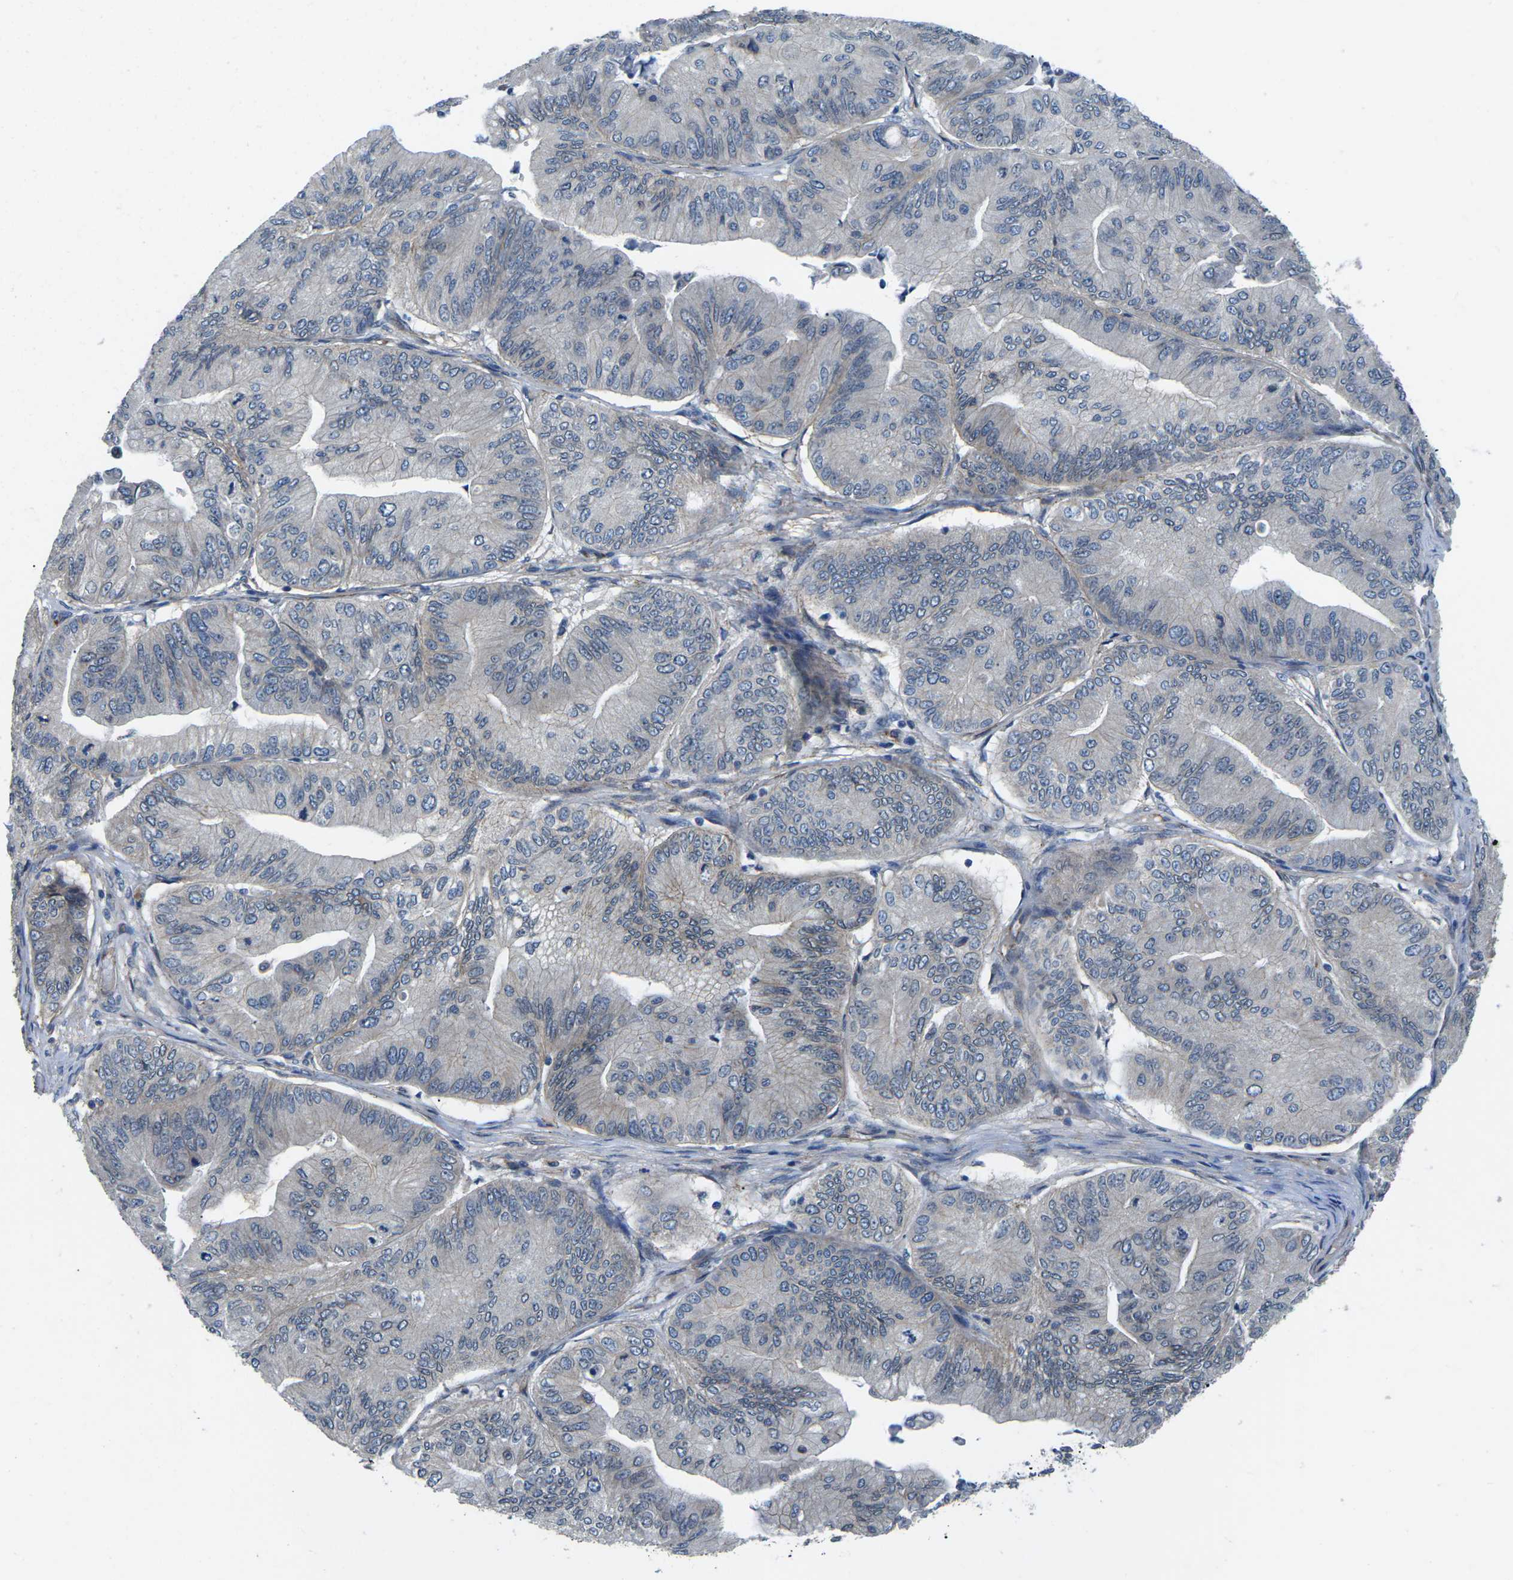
{"staining": {"intensity": "negative", "quantity": "none", "location": "none"}, "tissue": "ovarian cancer", "cell_type": "Tumor cells", "image_type": "cancer", "snomed": [{"axis": "morphology", "description": "Cystadenocarcinoma, mucinous, NOS"}, {"axis": "topography", "description": "Ovary"}], "caption": "High magnification brightfield microscopy of mucinous cystadenocarcinoma (ovarian) stained with DAB (3,3'-diaminobenzidine) (brown) and counterstained with hematoxylin (blue): tumor cells show no significant positivity.", "gene": "CTNND1", "patient": {"sex": "female", "age": 61}}